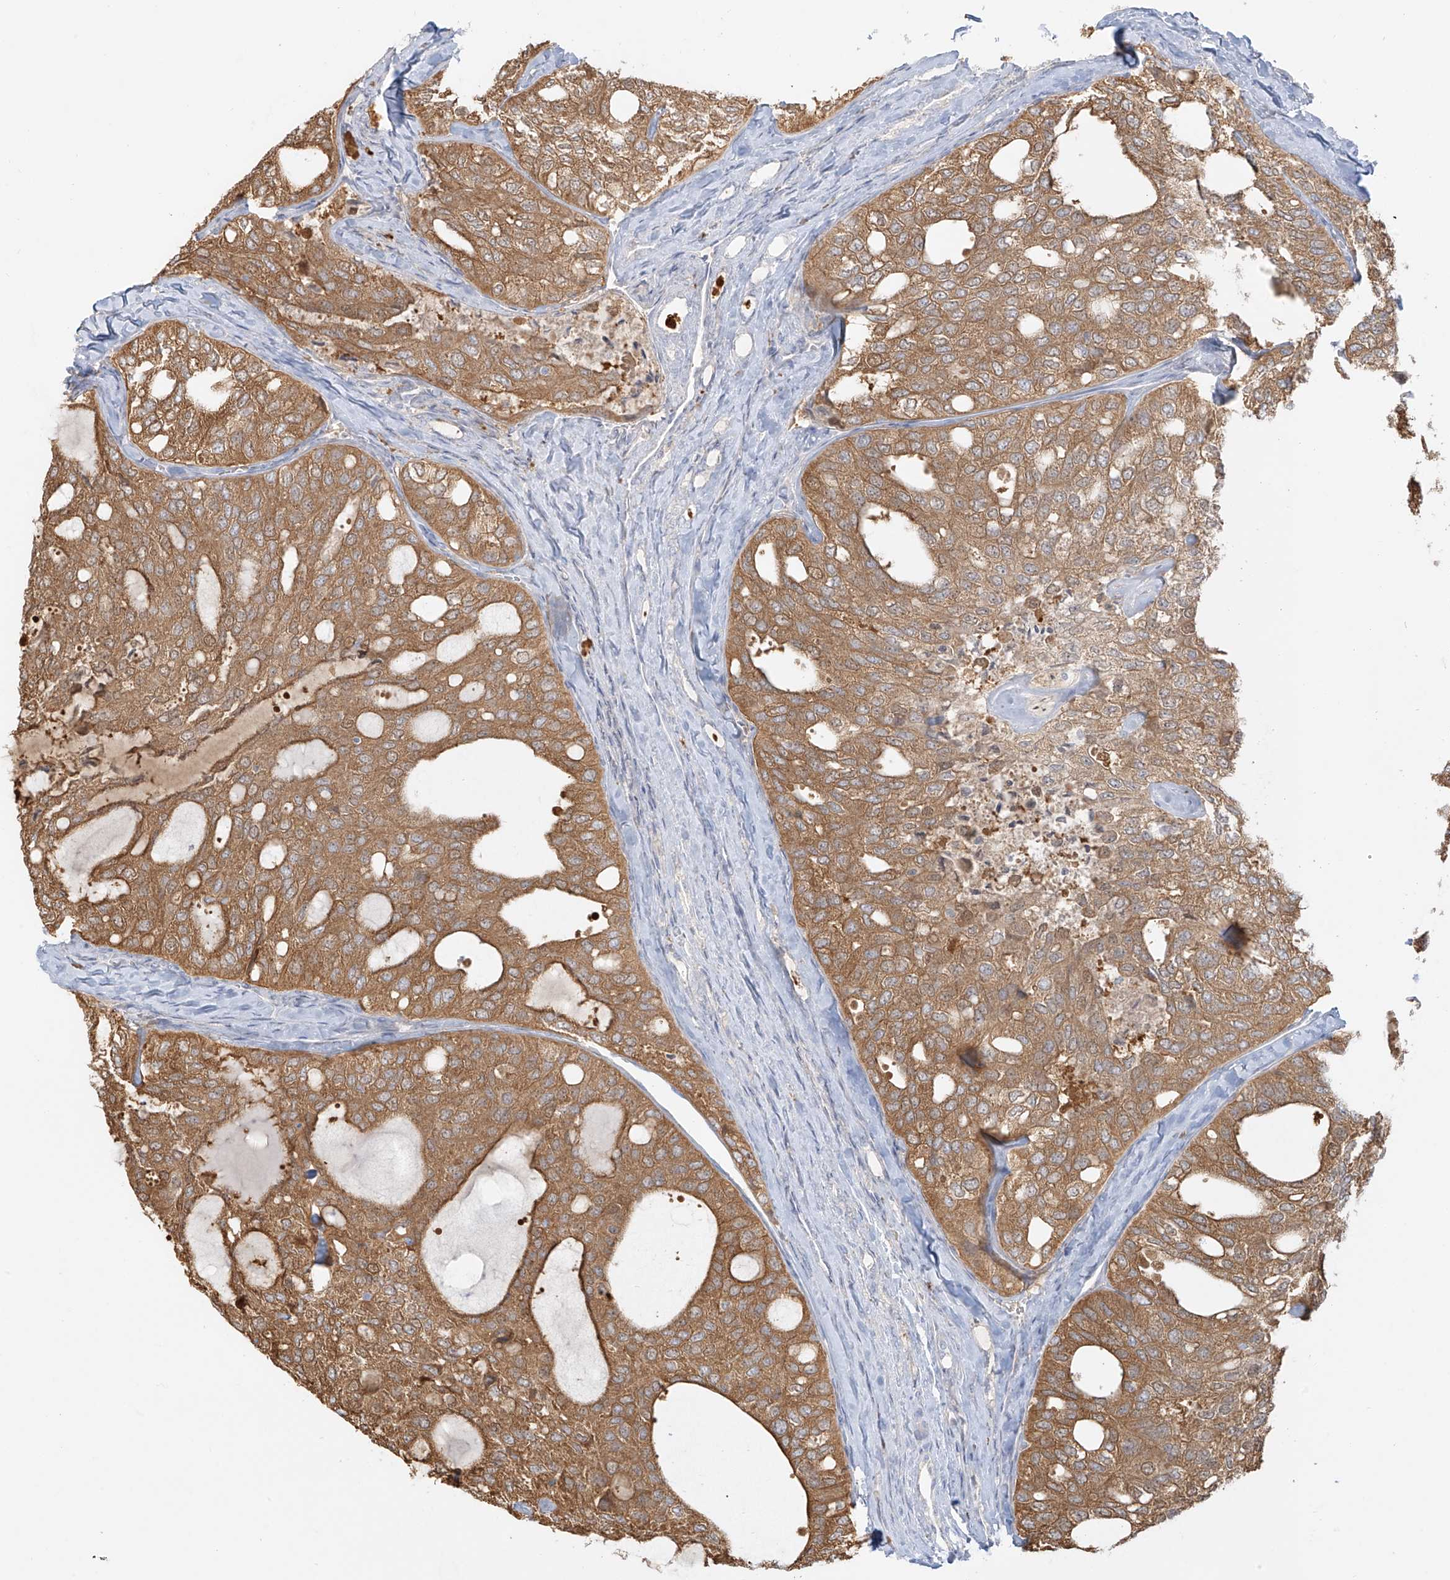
{"staining": {"intensity": "moderate", "quantity": ">75%", "location": "cytoplasmic/membranous"}, "tissue": "thyroid cancer", "cell_type": "Tumor cells", "image_type": "cancer", "snomed": [{"axis": "morphology", "description": "Follicular adenoma carcinoma, NOS"}, {"axis": "topography", "description": "Thyroid gland"}], "caption": "Human thyroid cancer stained with a protein marker exhibits moderate staining in tumor cells.", "gene": "UPK1B", "patient": {"sex": "male", "age": 75}}